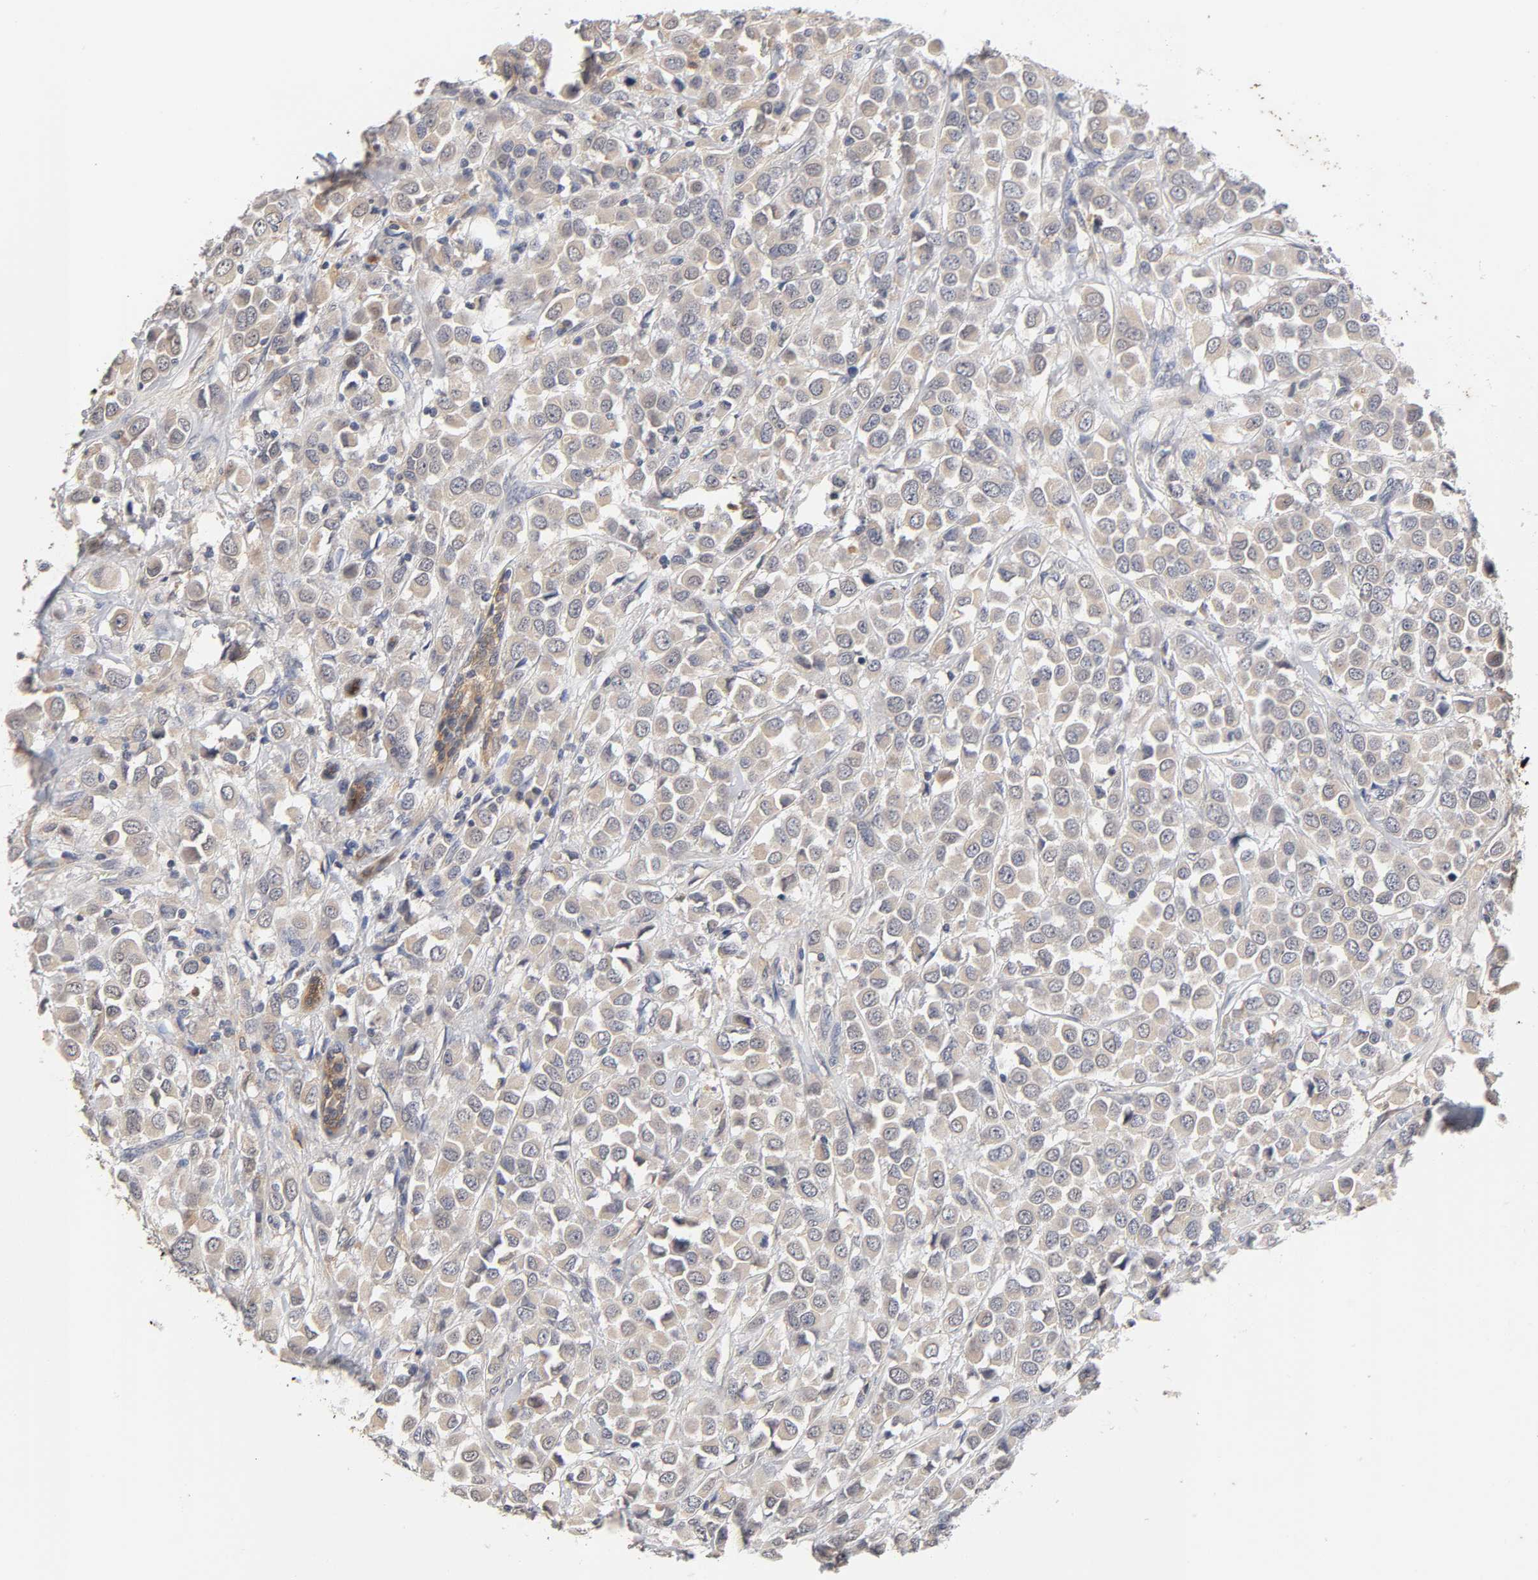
{"staining": {"intensity": "weak", "quantity": ">75%", "location": "cytoplasmic/membranous"}, "tissue": "breast cancer", "cell_type": "Tumor cells", "image_type": "cancer", "snomed": [{"axis": "morphology", "description": "Duct carcinoma"}, {"axis": "topography", "description": "Breast"}], "caption": "High-power microscopy captured an immunohistochemistry (IHC) photomicrograph of breast cancer (intraductal carcinoma), revealing weak cytoplasmic/membranous staining in approximately >75% of tumor cells.", "gene": "CXADR", "patient": {"sex": "female", "age": 61}}